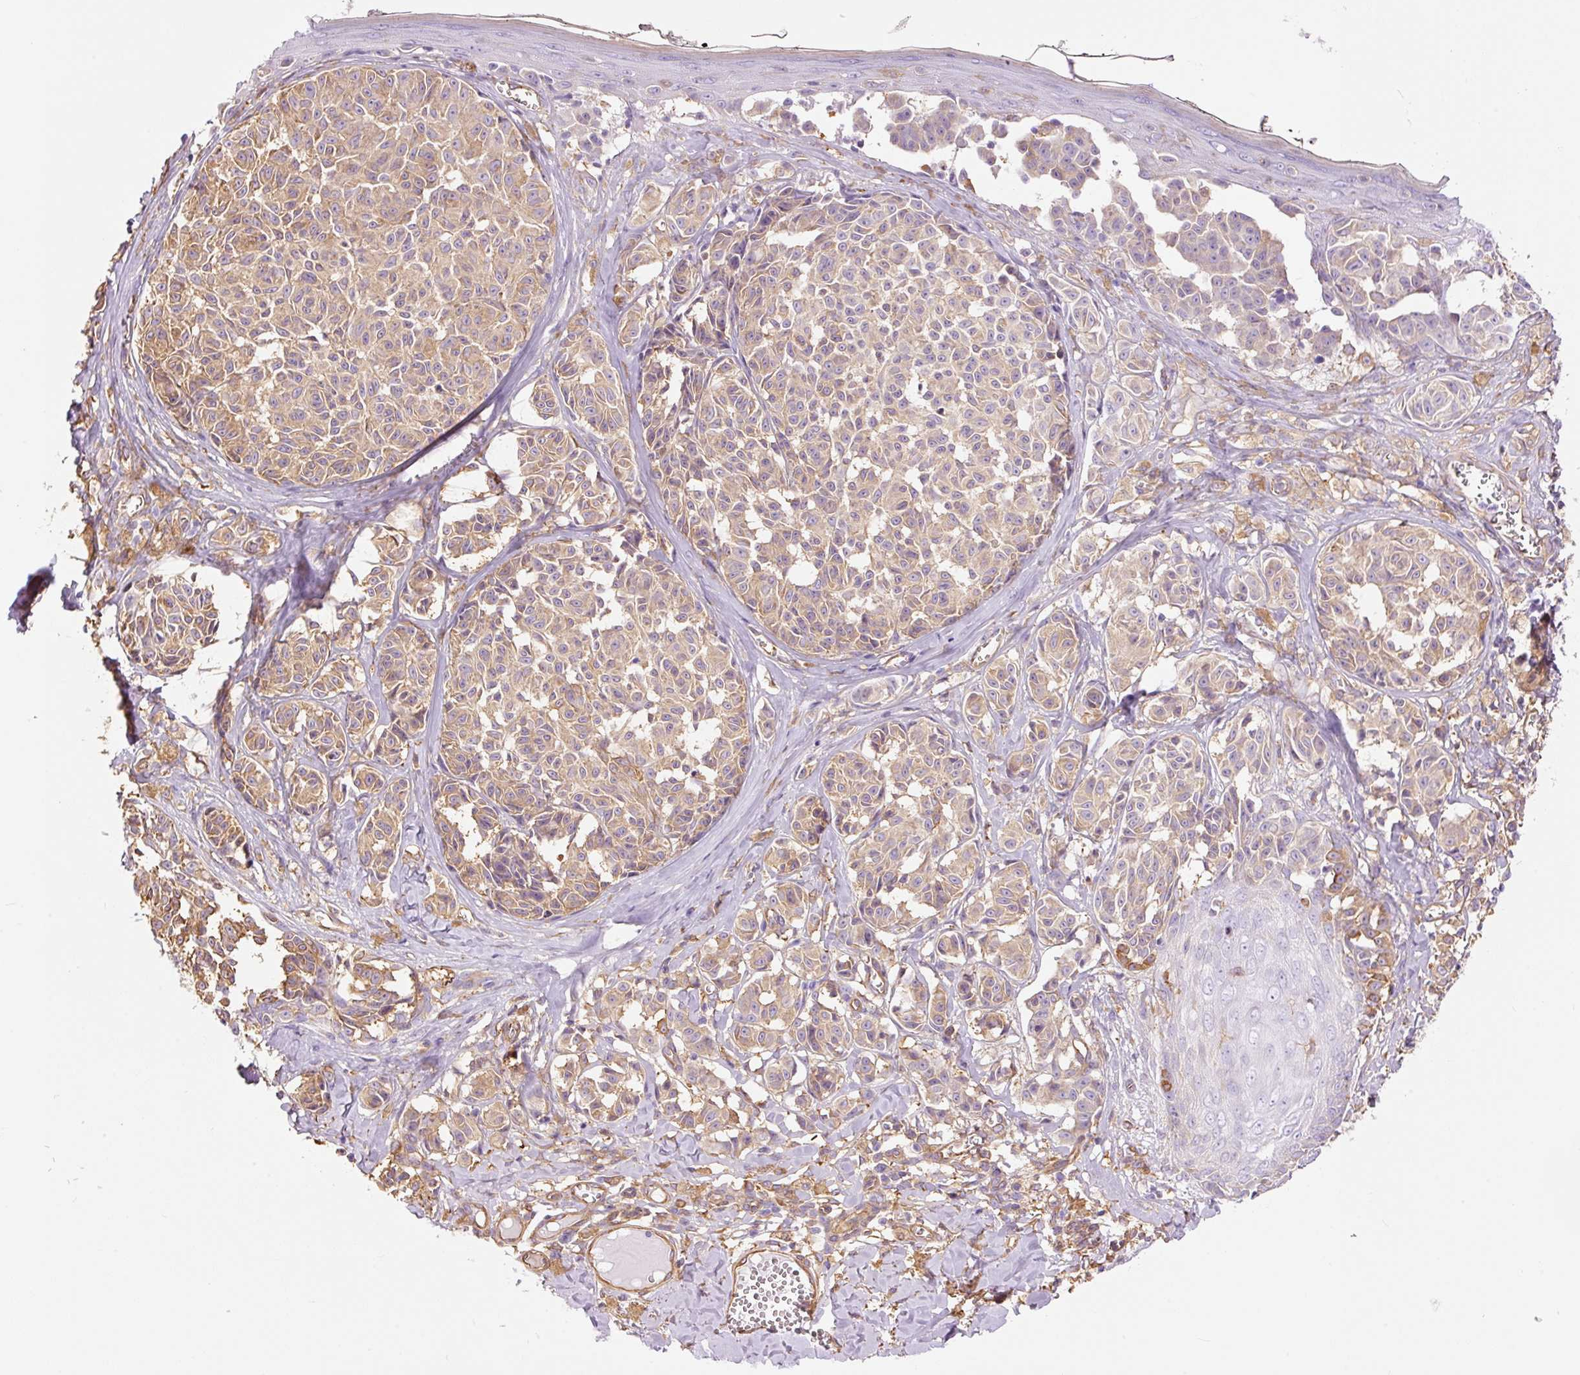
{"staining": {"intensity": "weak", "quantity": "25%-75%", "location": "cytoplasmic/membranous"}, "tissue": "melanoma", "cell_type": "Tumor cells", "image_type": "cancer", "snomed": [{"axis": "morphology", "description": "Malignant melanoma, NOS"}, {"axis": "topography", "description": "Skin"}], "caption": "Immunohistochemical staining of human melanoma reveals low levels of weak cytoplasmic/membranous expression in approximately 25%-75% of tumor cells. (DAB (3,3'-diaminobenzidine) = brown stain, brightfield microscopy at high magnification).", "gene": "IL10RB", "patient": {"sex": "female", "age": 43}}